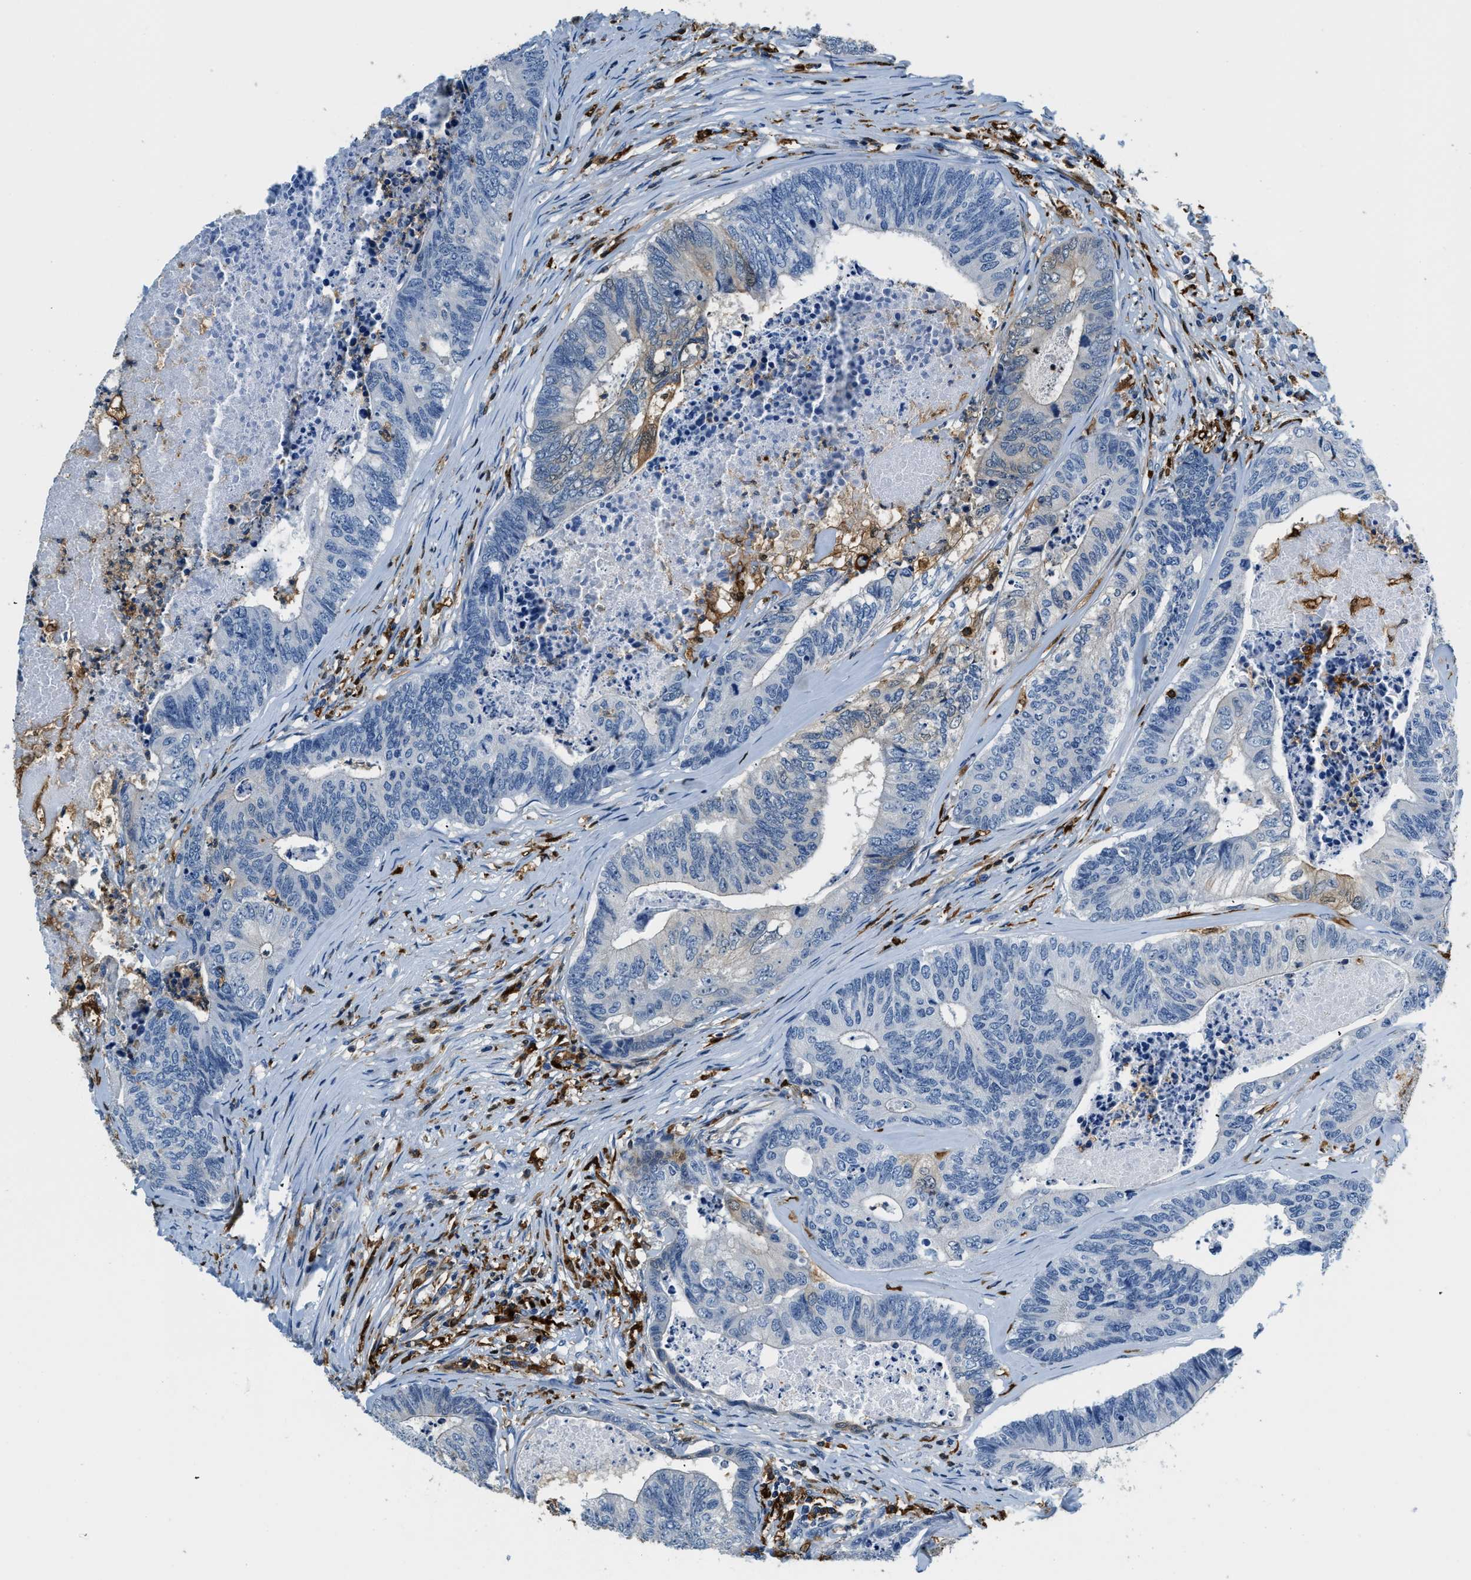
{"staining": {"intensity": "weak", "quantity": "<25%", "location": "cytoplasmic/membranous"}, "tissue": "colorectal cancer", "cell_type": "Tumor cells", "image_type": "cancer", "snomed": [{"axis": "morphology", "description": "Adenocarcinoma, NOS"}, {"axis": "topography", "description": "Colon"}], "caption": "Tumor cells show no significant protein expression in colorectal adenocarcinoma.", "gene": "CAPG", "patient": {"sex": "female", "age": 67}}